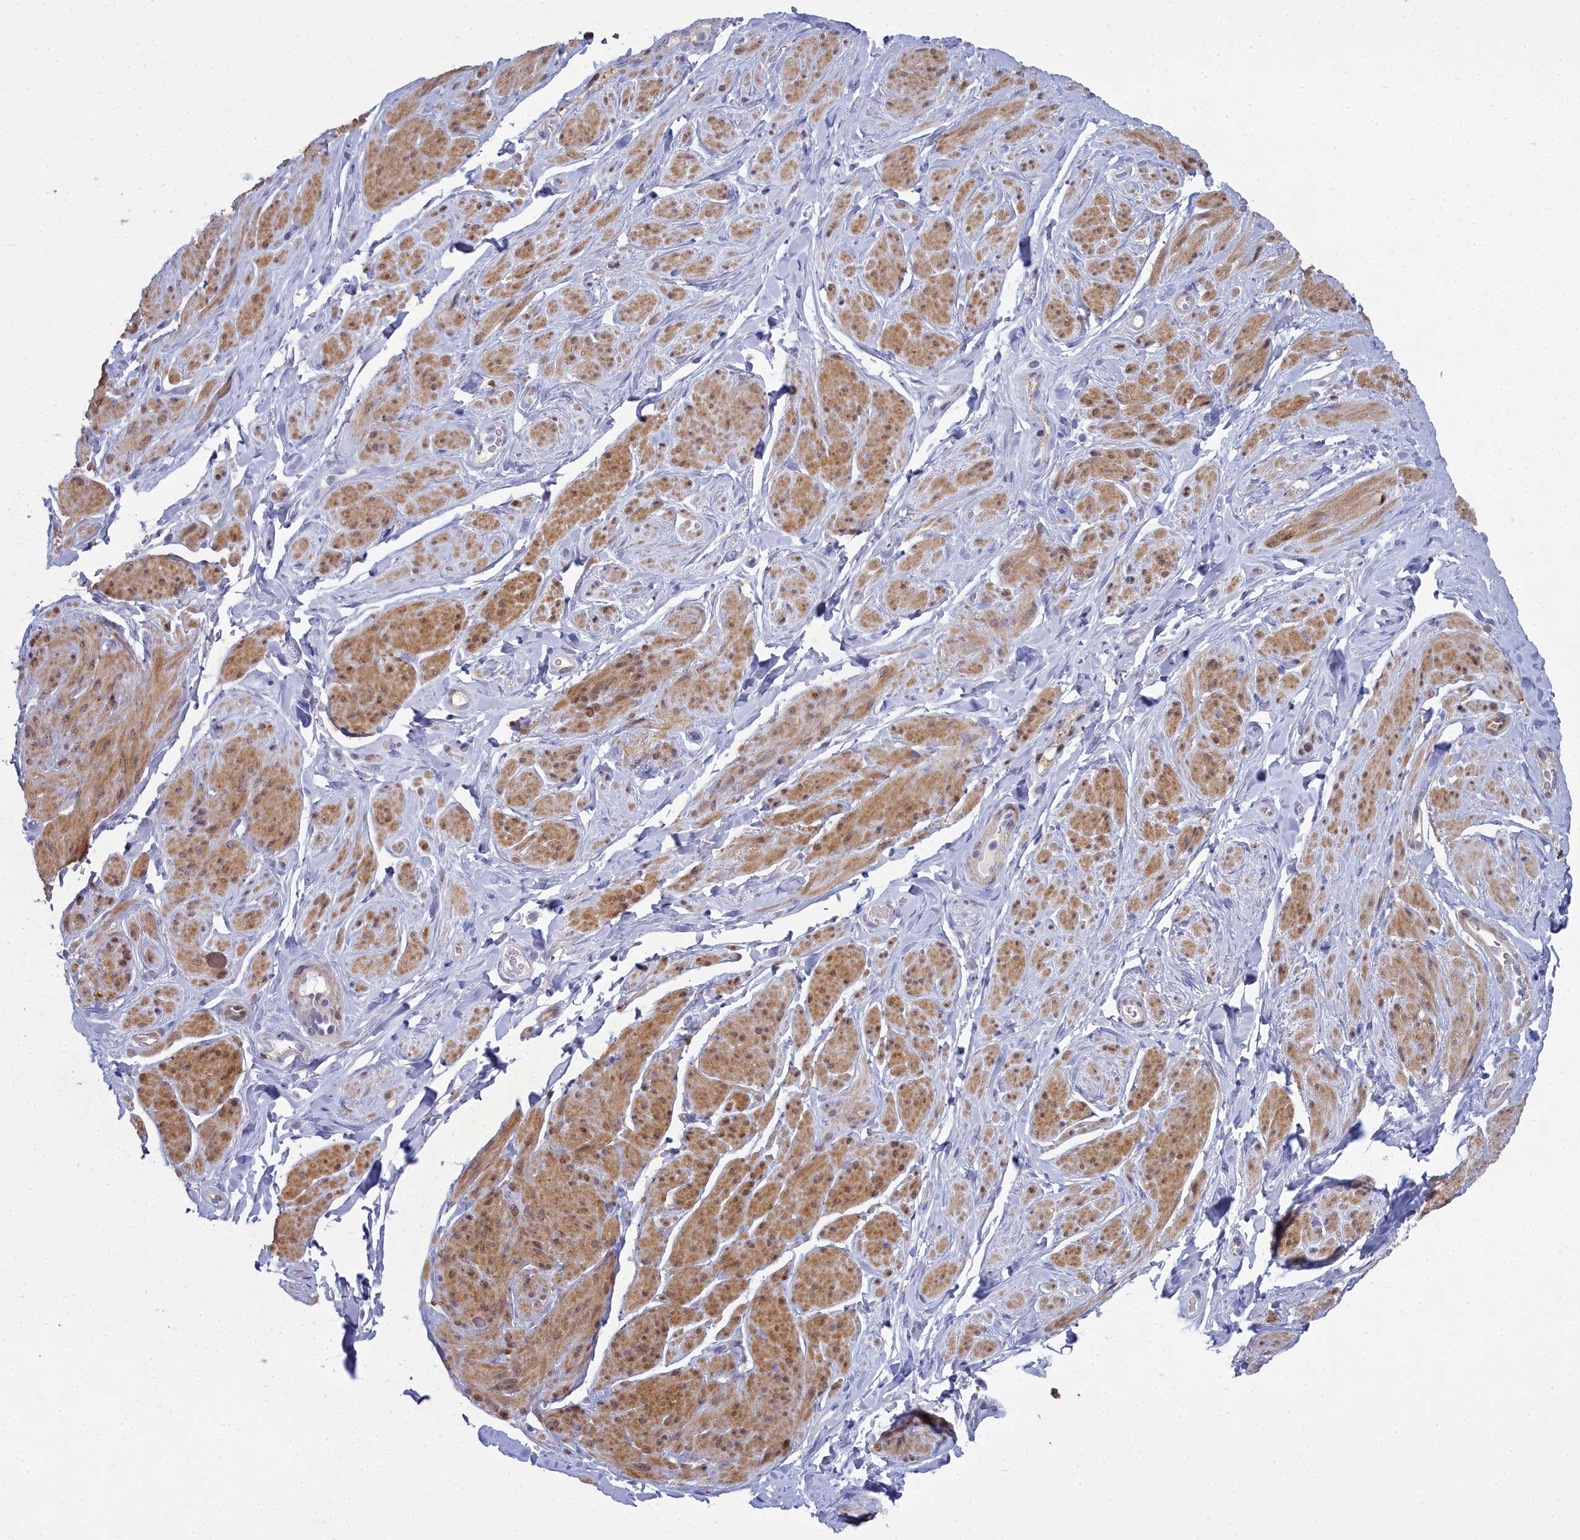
{"staining": {"intensity": "moderate", "quantity": "25%-75%", "location": "cytoplasmic/membranous,nuclear"}, "tissue": "smooth muscle", "cell_type": "Smooth muscle cells", "image_type": "normal", "snomed": [{"axis": "morphology", "description": "Normal tissue, NOS"}, {"axis": "topography", "description": "Smooth muscle"}, {"axis": "topography", "description": "Peripheral nerve tissue"}], "caption": "DAB immunohistochemical staining of unremarkable human smooth muscle displays moderate cytoplasmic/membranous,nuclear protein staining in about 25%-75% of smooth muscle cells. (Stains: DAB (3,3'-diaminobenzidine) in brown, nuclei in blue, Microscopy: brightfield microscopy at high magnification).", "gene": "PPP1R14A", "patient": {"sex": "male", "age": 69}}